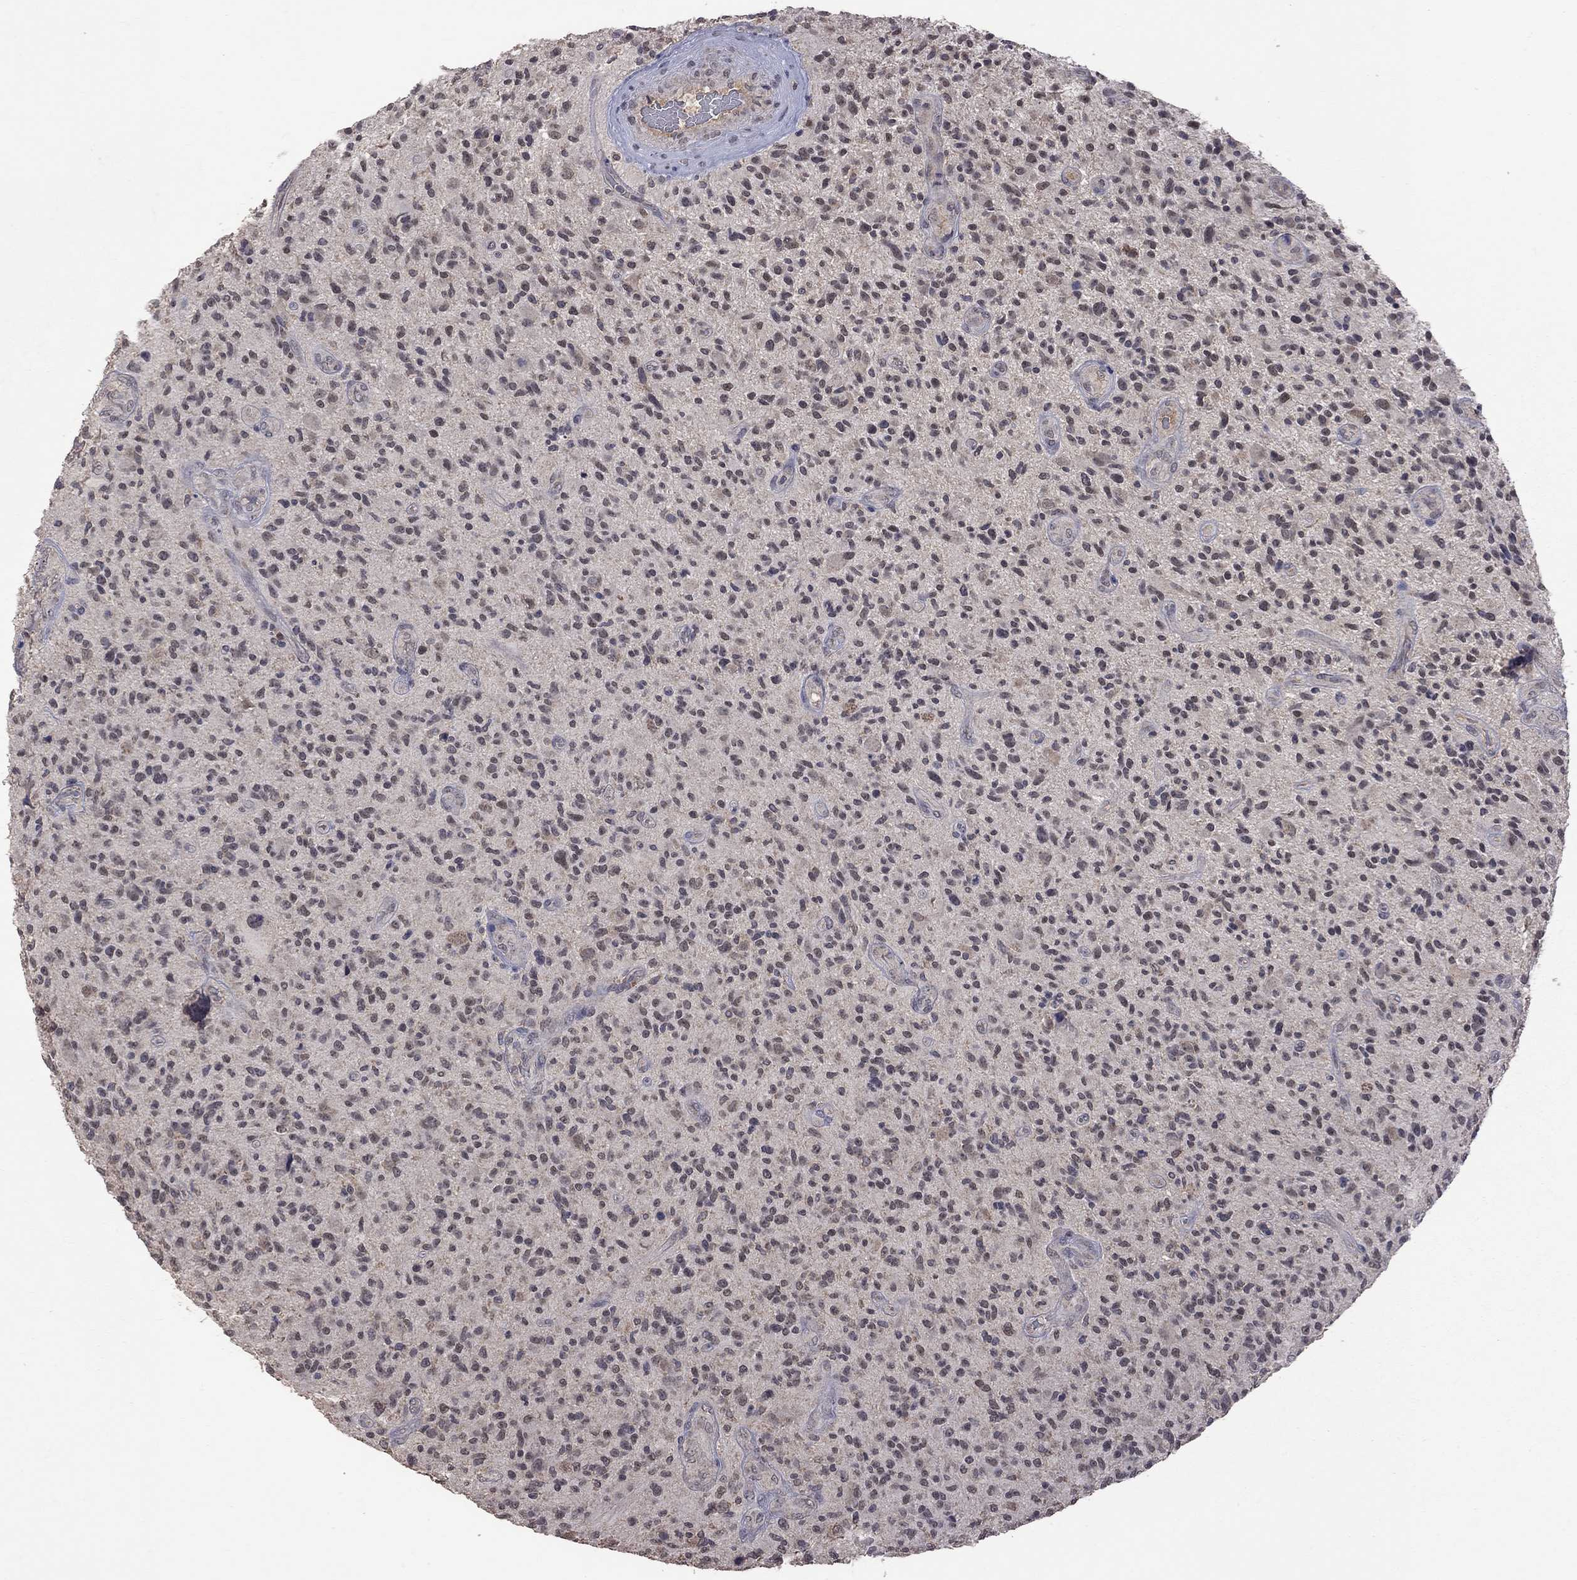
{"staining": {"intensity": "negative", "quantity": "none", "location": "none"}, "tissue": "glioma", "cell_type": "Tumor cells", "image_type": "cancer", "snomed": [{"axis": "morphology", "description": "Glioma, malignant, High grade"}, {"axis": "topography", "description": "Brain"}], "caption": "Immunohistochemistry micrograph of neoplastic tissue: glioma stained with DAB exhibits no significant protein positivity in tumor cells.", "gene": "HTR6", "patient": {"sex": "male", "age": 47}}